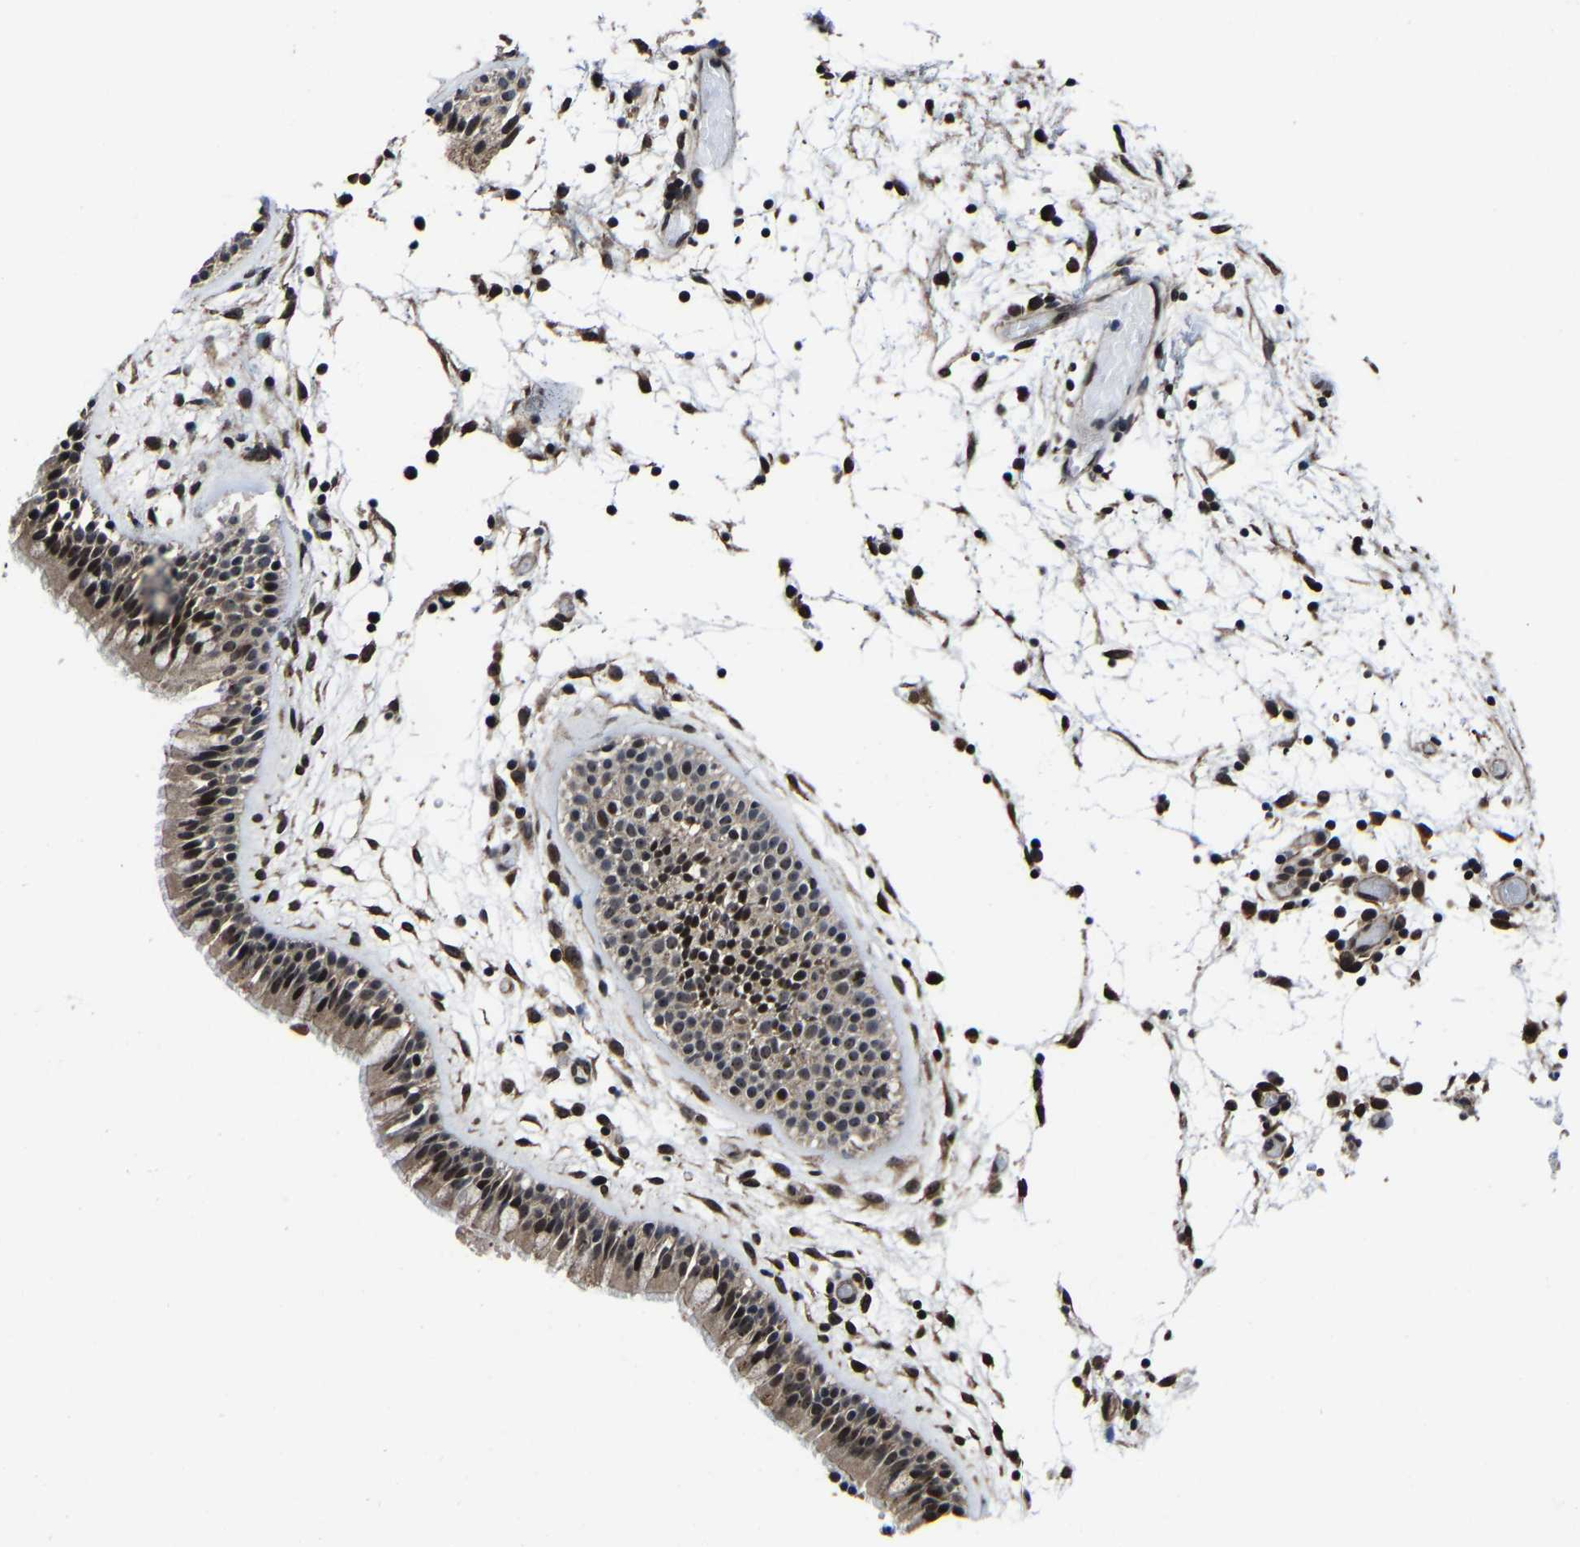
{"staining": {"intensity": "moderate", "quantity": ">75%", "location": "cytoplasmic/membranous,nuclear"}, "tissue": "nasopharynx", "cell_type": "Respiratory epithelial cells", "image_type": "normal", "snomed": [{"axis": "morphology", "description": "Normal tissue, NOS"}, {"axis": "morphology", "description": "Inflammation, NOS"}, {"axis": "topography", "description": "Nasopharynx"}], "caption": "Approximately >75% of respiratory epithelial cells in unremarkable nasopharynx exhibit moderate cytoplasmic/membranous,nuclear protein expression as visualized by brown immunohistochemical staining.", "gene": "ZCCHC7", "patient": {"sex": "male", "age": 48}}